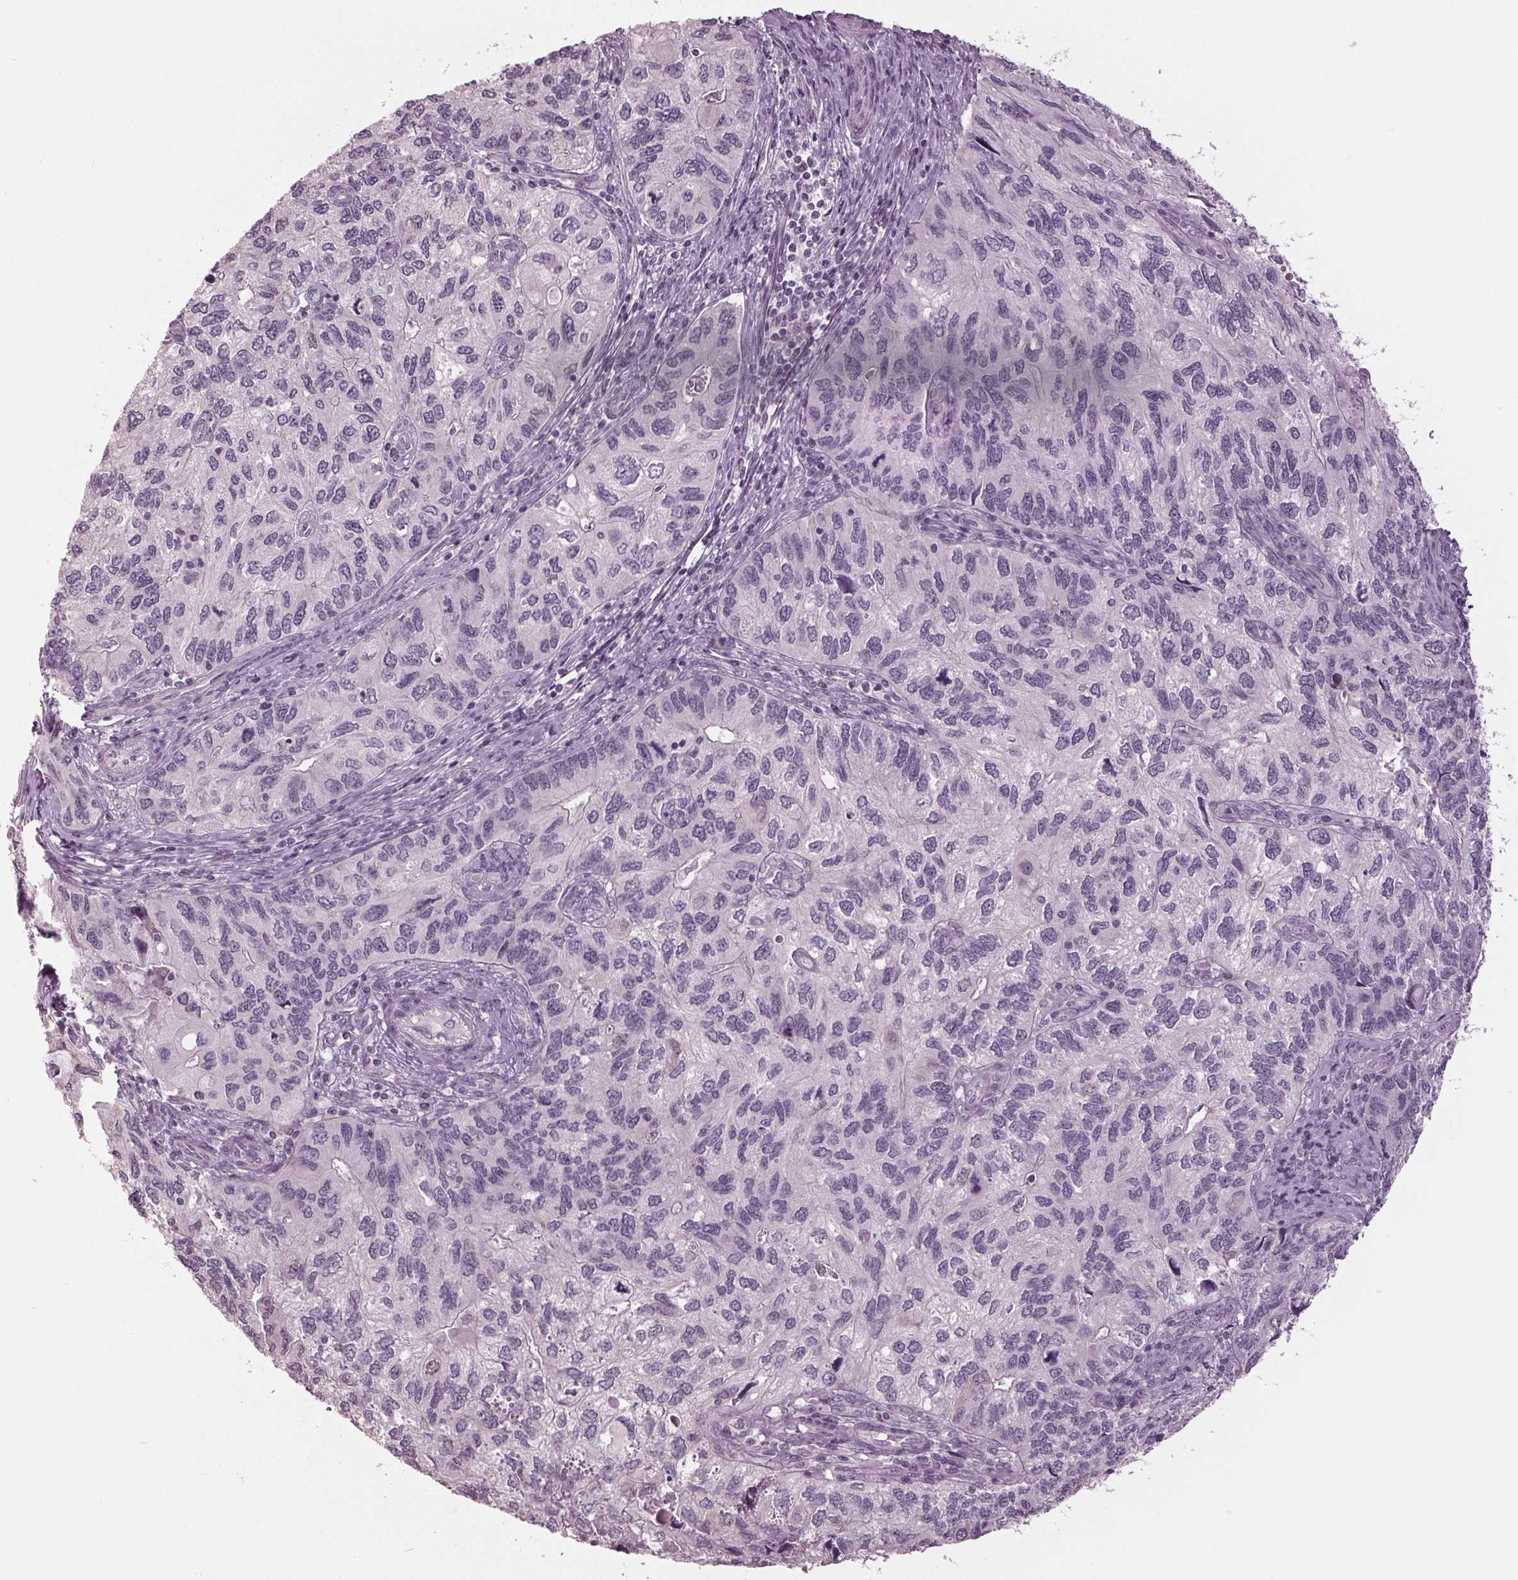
{"staining": {"intensity": "negative", "quantity": "none", "location": "none"}, "tissue": "endometrial cancer", "cell_type": "Tumor cells", "image_type": "cancer", "snomed": [{"axis": "morphology", "description": "Carcinoma, NOS"}, {"axis": "topography", "description": "Uterus"}], "caption": "This histopathology image is of carcinoma (endometrial) stained with immunohistochemistry to label a protein in brown with the nuclei are counter-stained blue. There is no expression in tumor cells. Brightfield microscopy of immunohistochemistry stained with DAB (3,3'-diaminobenzidine) (brown) and hematoxylin (blue), captured at high magnification.", "gene": "TNNC2", "patient": {"sex": "female", "age": 76}}